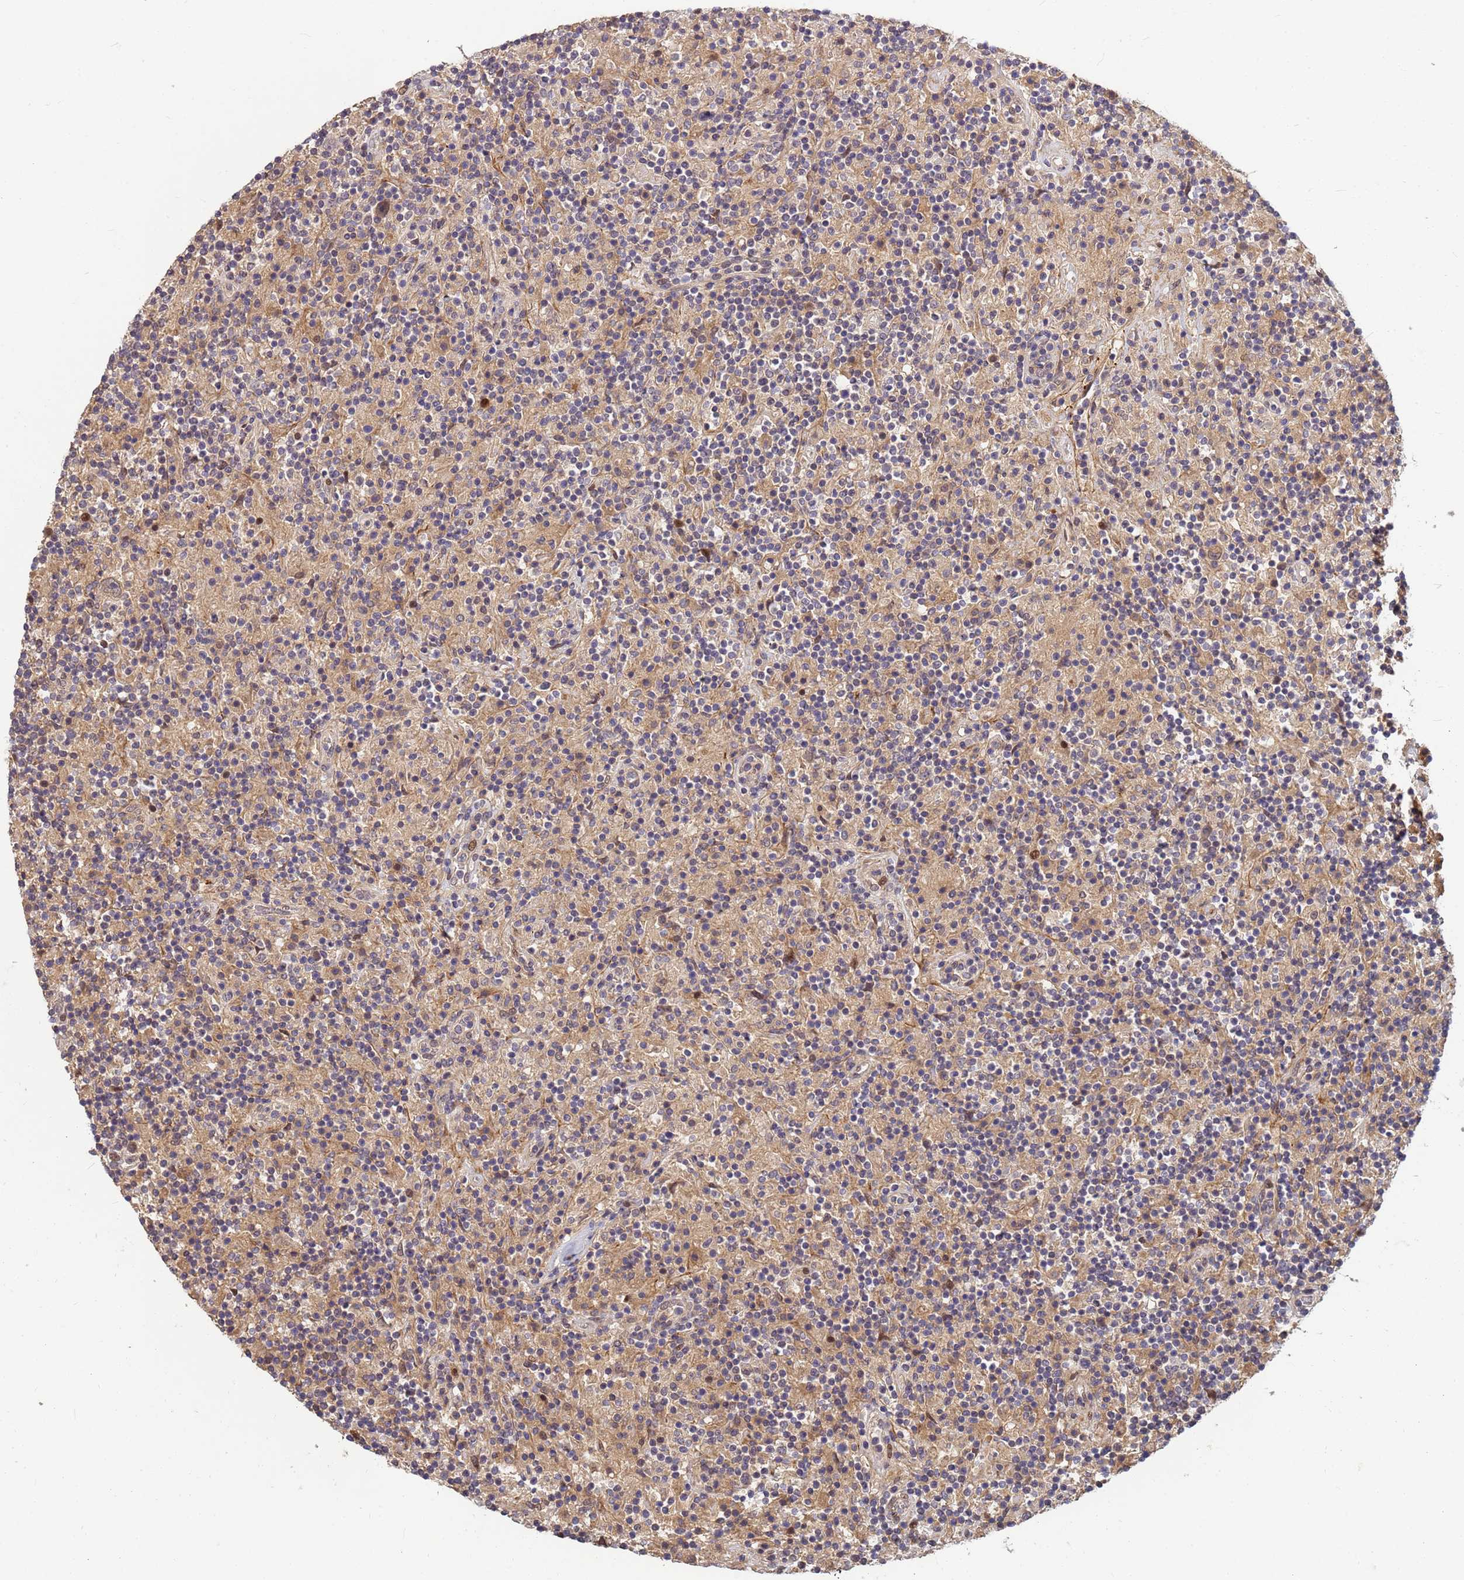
{"staining": {"intensity": "weak", "quantity": "25%-75%", "location": "cytoplasmic/membranous"}, "tissue": "lymphoma", "cell_type": "Tumor cells", "image_type": "cancer", "snomed": [{"axis": "morphology", "description": "Hodgkin's disease, NOS"}, {"axis": "topography", "description": "Lymph node"}], "caption": "This is a histology image of IHC staining of lymphoma, which shows weak expression in the cytoplasmic/membranous of tumor cells.", "gene": "DUS4L", "patient": {"sex": "male", "age": 70}}